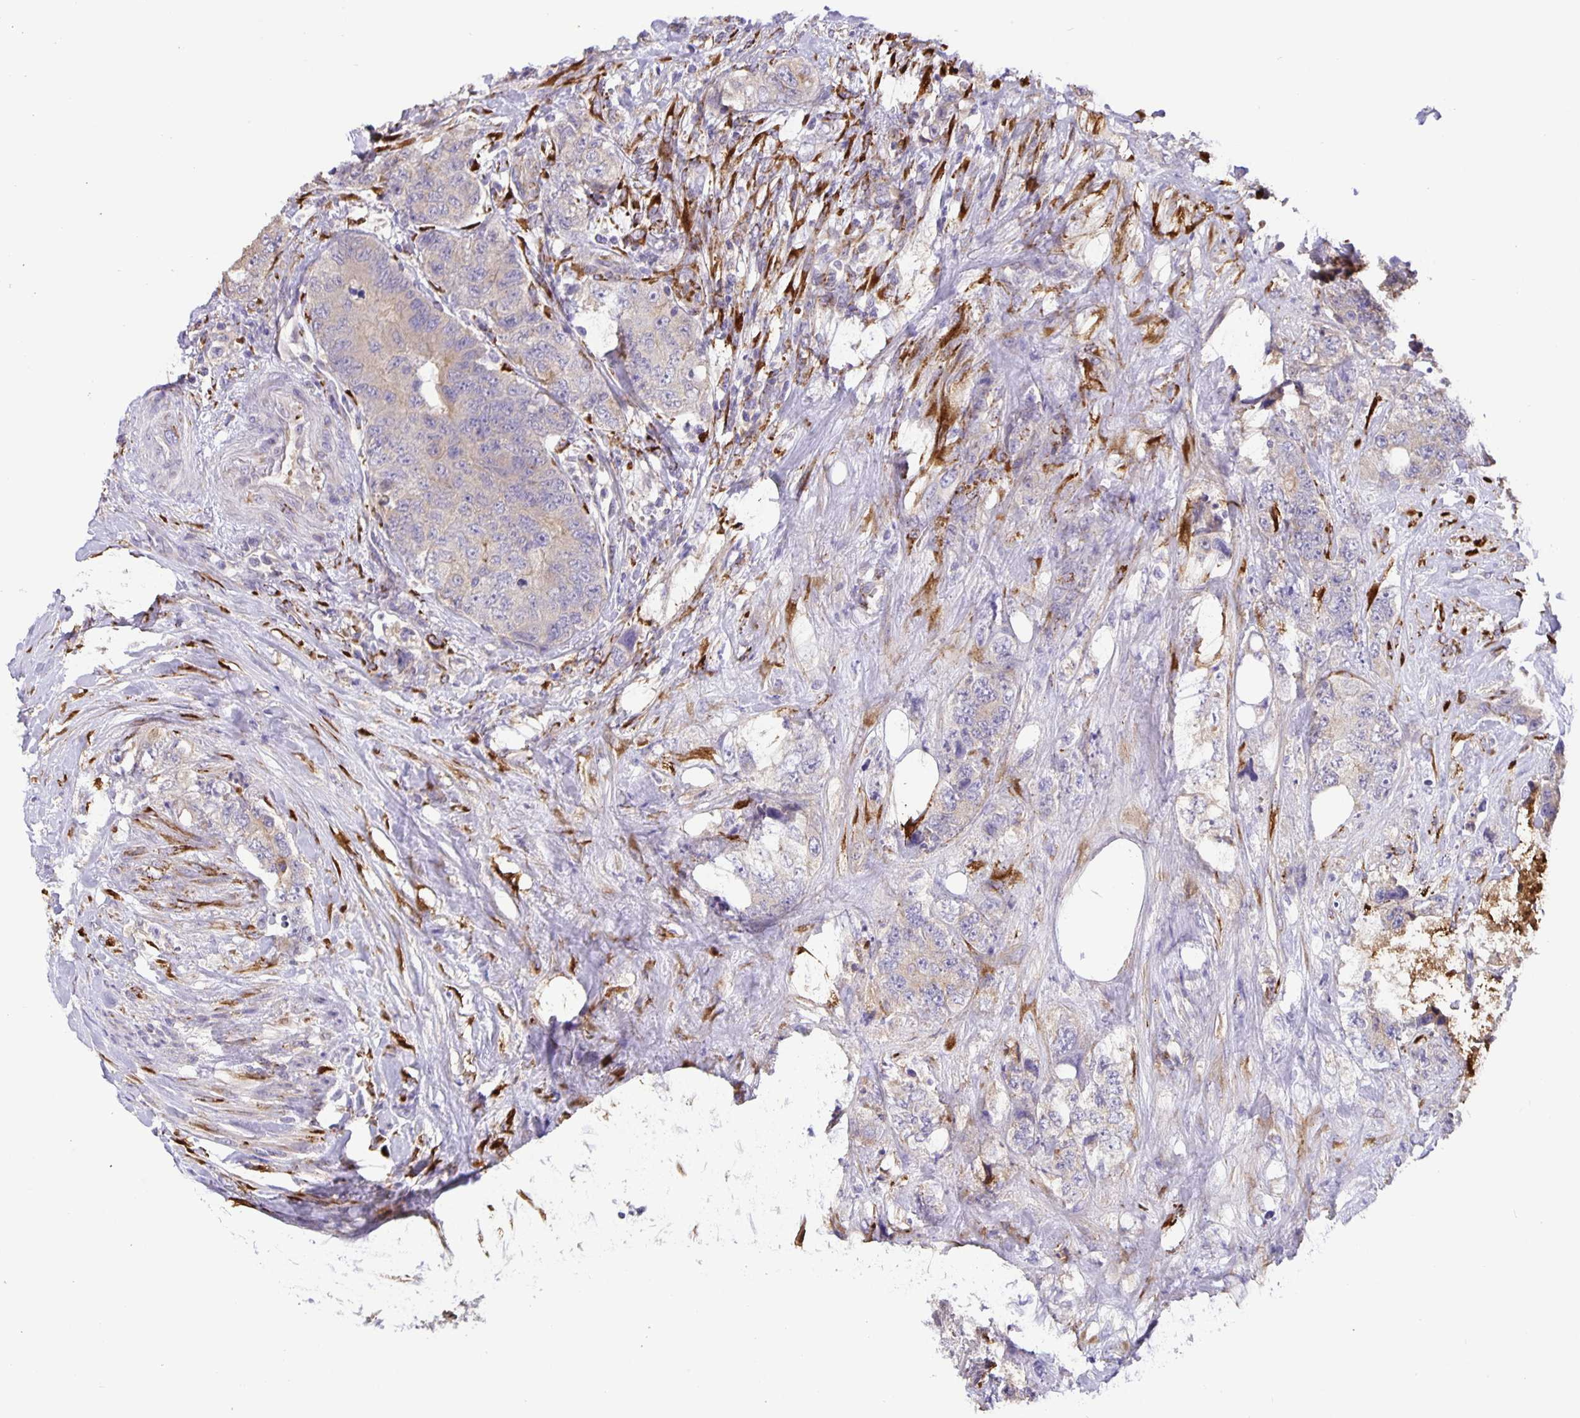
{"staining": {"intensity": "moderate", "quantity": "<25%", "location": "cytoplasmic/membranous"}, "tissue": "urothelial cancer", "cell_type": "Tumor cells", "image_type": "cancer", "snomed": [{"axis": "morphology", "description": "Urothelial carcinoma, High grade"}, {"axis": "topography", "description": "Urinary bladder"}], "caption": "Immunohistochemistry (IHC) (DAB (3,3'-diaminobenzidine)) staining of urothelial cancer shows moderate cytoplasmic/membranous protein positivity in approximately <25% of tumor cells.", "gene": "EML6", "patient": {"sex": "female", "age": 78}}